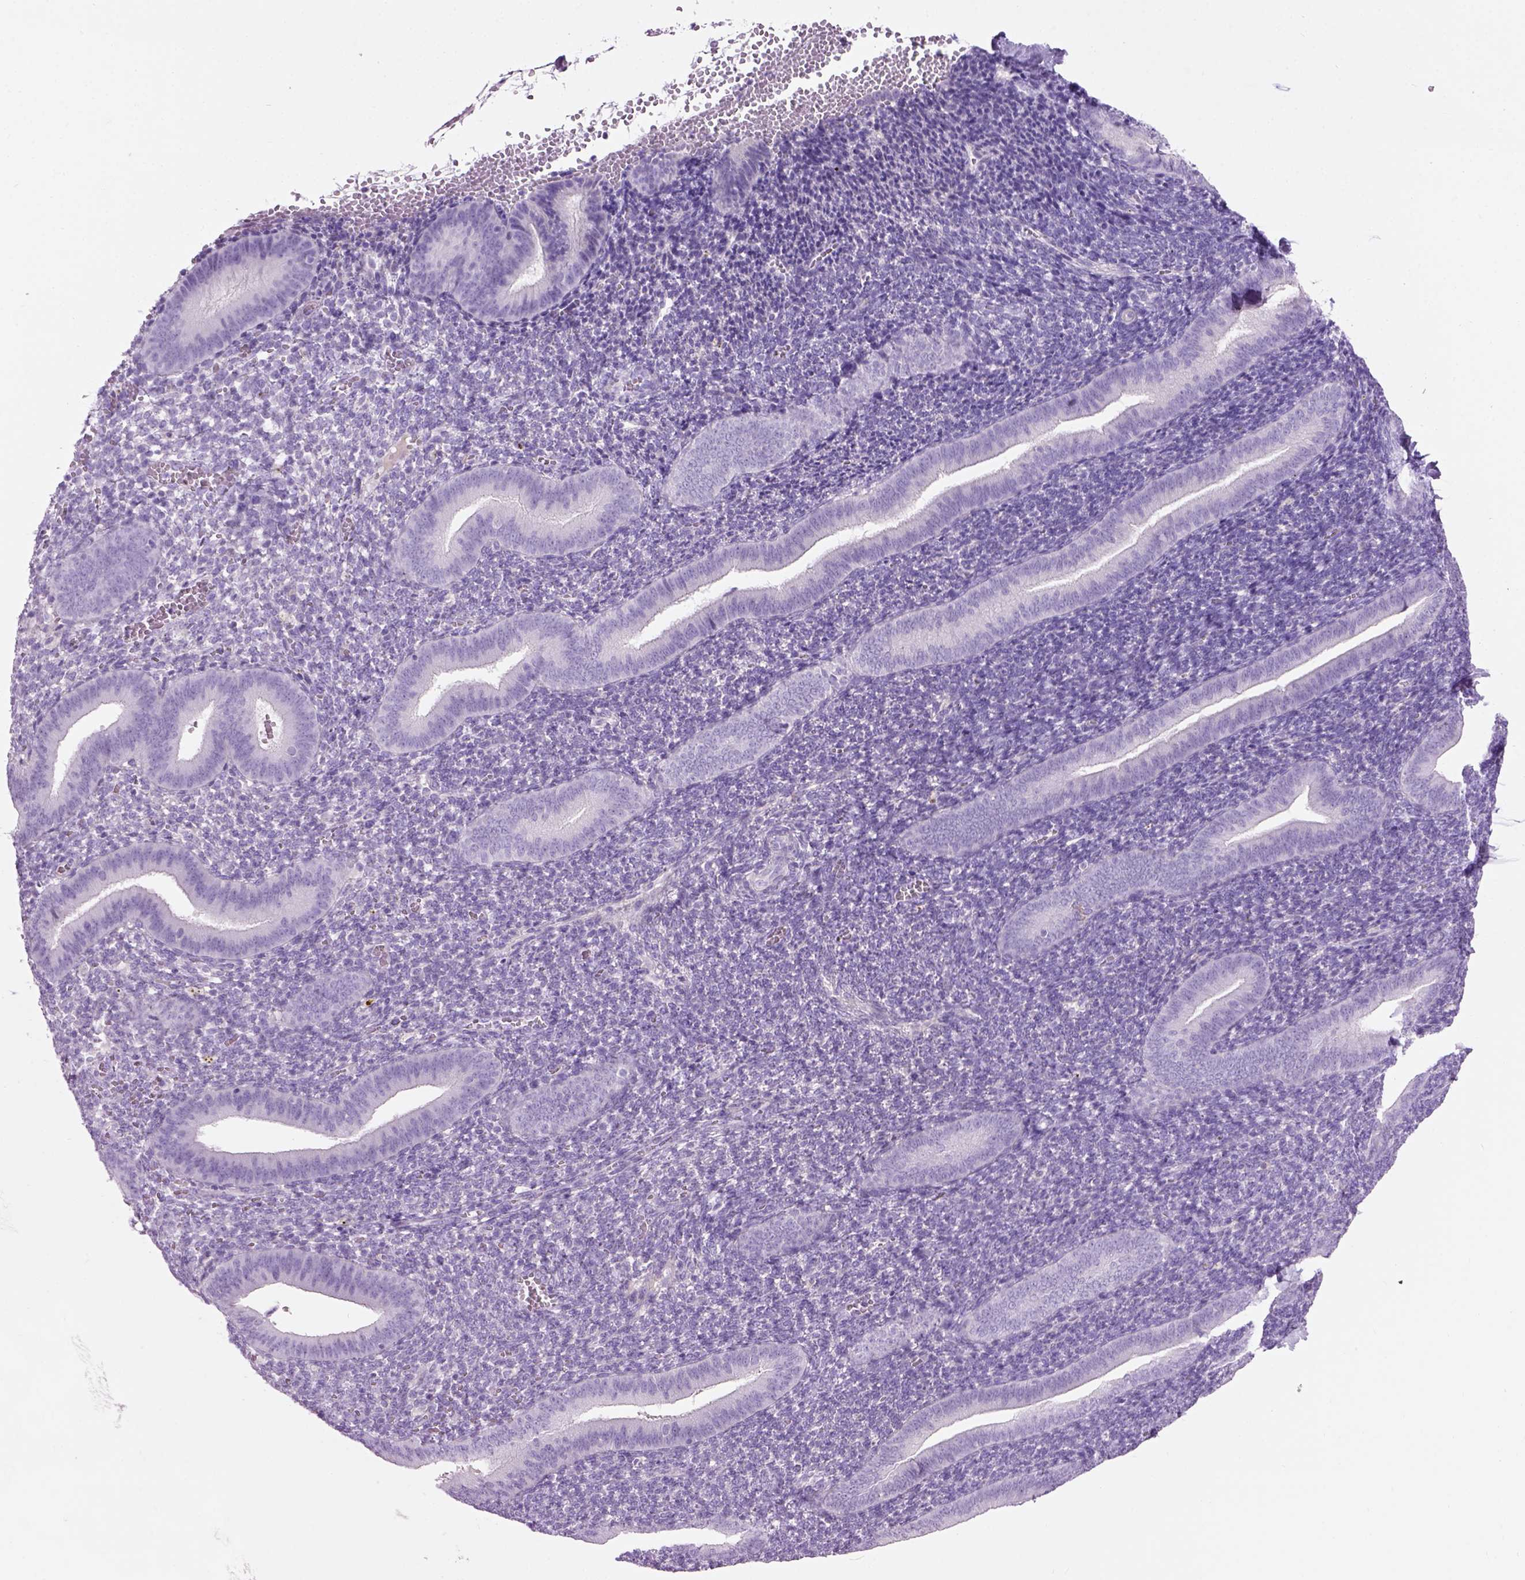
{"staining": {"intensity": "negative", "quantity": "none", "location": "none"}, "tissue": "endometrium", "cell_type": "Cells in endometrial stroma", "image_type": "normal", "snomed": [{"axis": "morphology", "description": "Normal tissue, NOS"}, {"axis": "topography", "description": "Endometrium"}], "caption": "Benign endometrium was stained to show a protein in brown. There is no significant staining in cells in endometrial stroma. Brightfield microscopy of immunohistochemistry (IHC) stained with DAB (3,3'-diaminobenzidine) (brown) and hematoxylin (blue), captured at high magnification.", "gene": "GABRB2", "patient": {"sex": "female", "age": 25}}